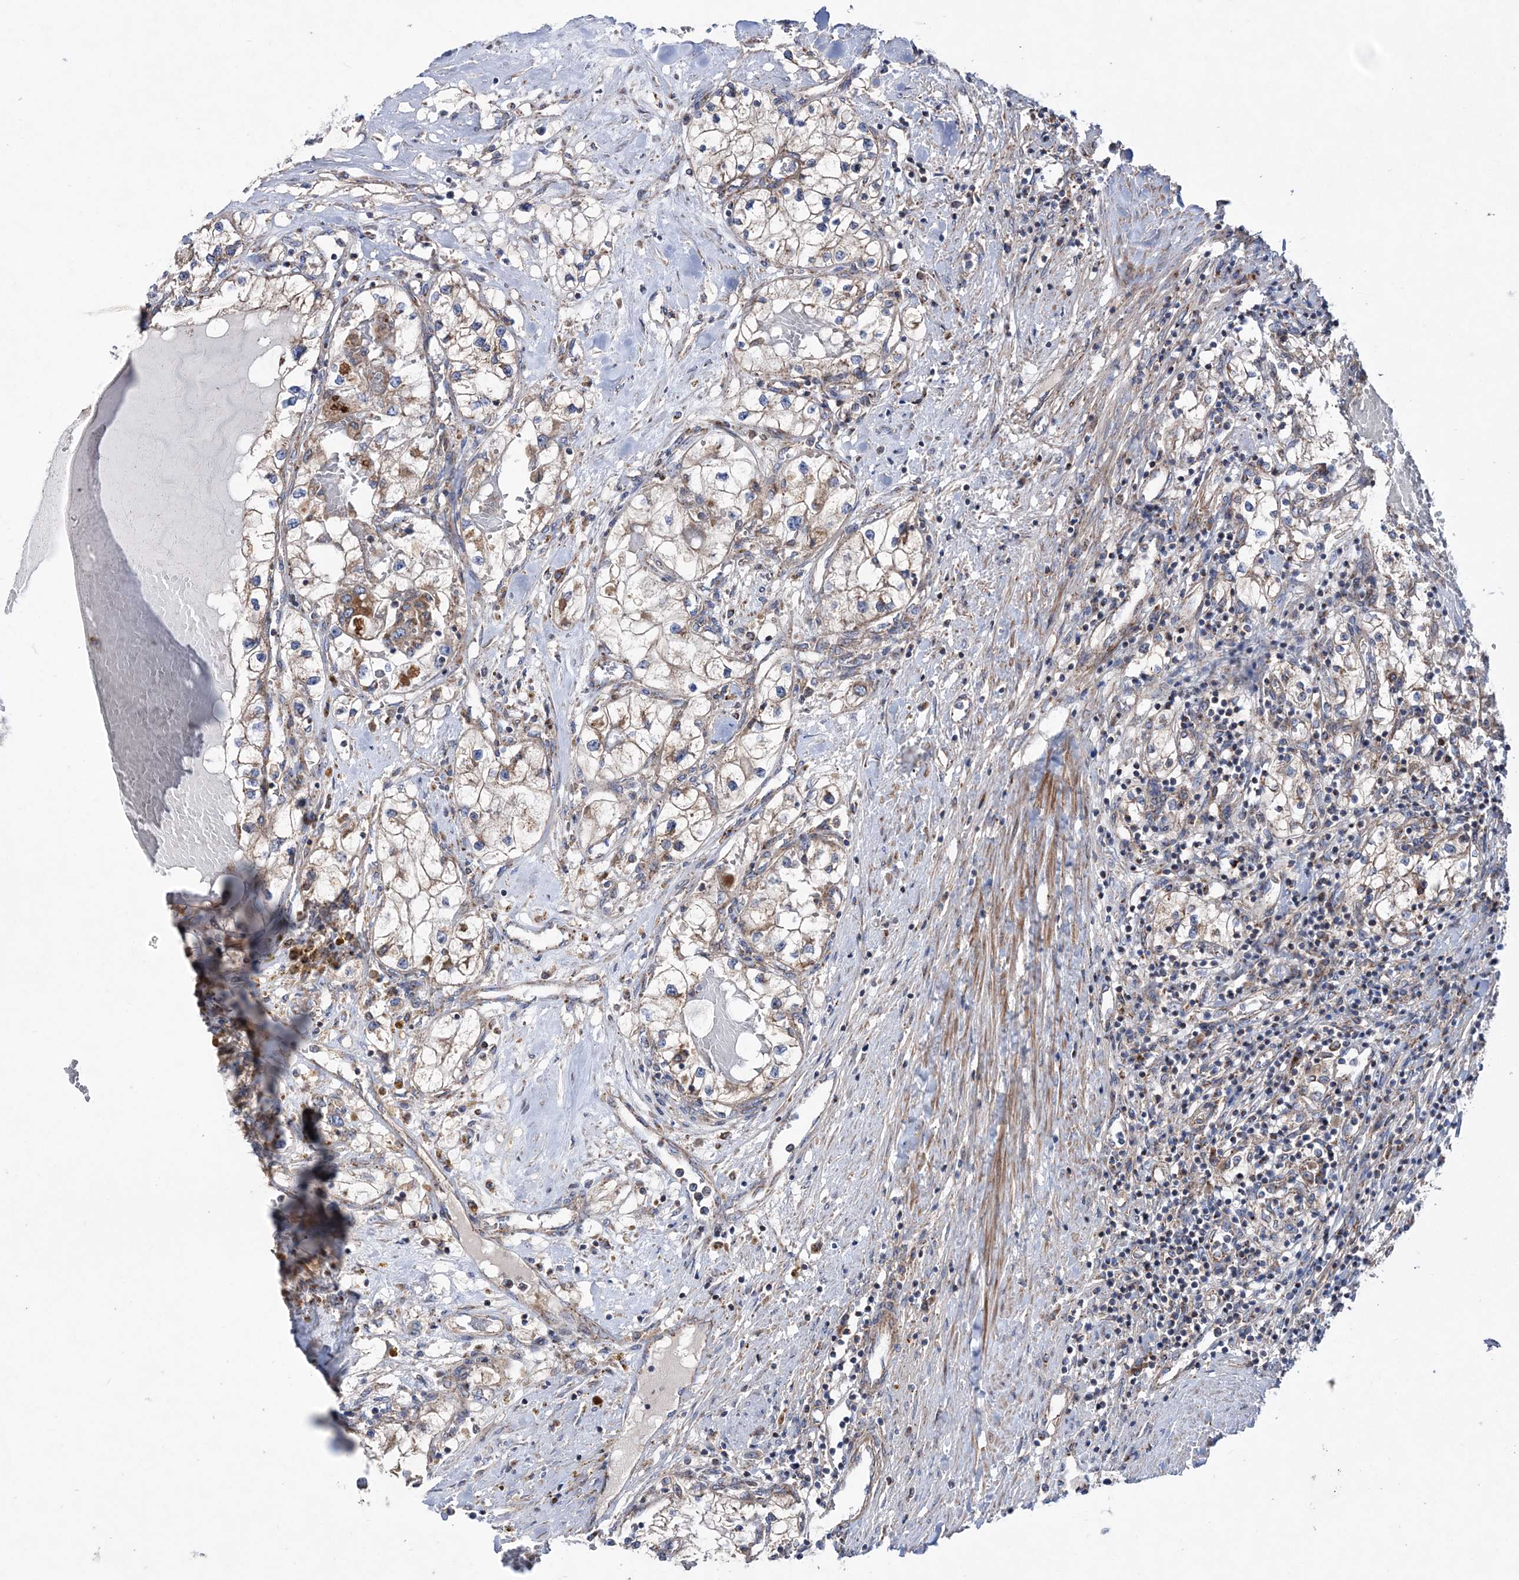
{"staining": {"intensity": "weak", "quantity": "25%-75%", "location": "cytoplasmic/membranous"}, "tissue": "renal cancer", "cell_type": "Tumor cells", "image_type": "cancer", "snomed": [{"axis": "morphology", "description": "Normal tissue, NOS"}, {"axis": "morphology", "description": "Adenocarcinoma, NOS"}, {"axis": "topography", "description": "Kidney"}], "caption": "This micrograph demonstrates renal adenocarcinoma stained with immunohistochemistry to label a protein in brown. The cytoplasmic/membranous of tumor cells show weak positivity for the protein. Nuclei are counter-stained blue.", "gene": "NGLY1", "patient": {"sex": "male", "age": 68}}